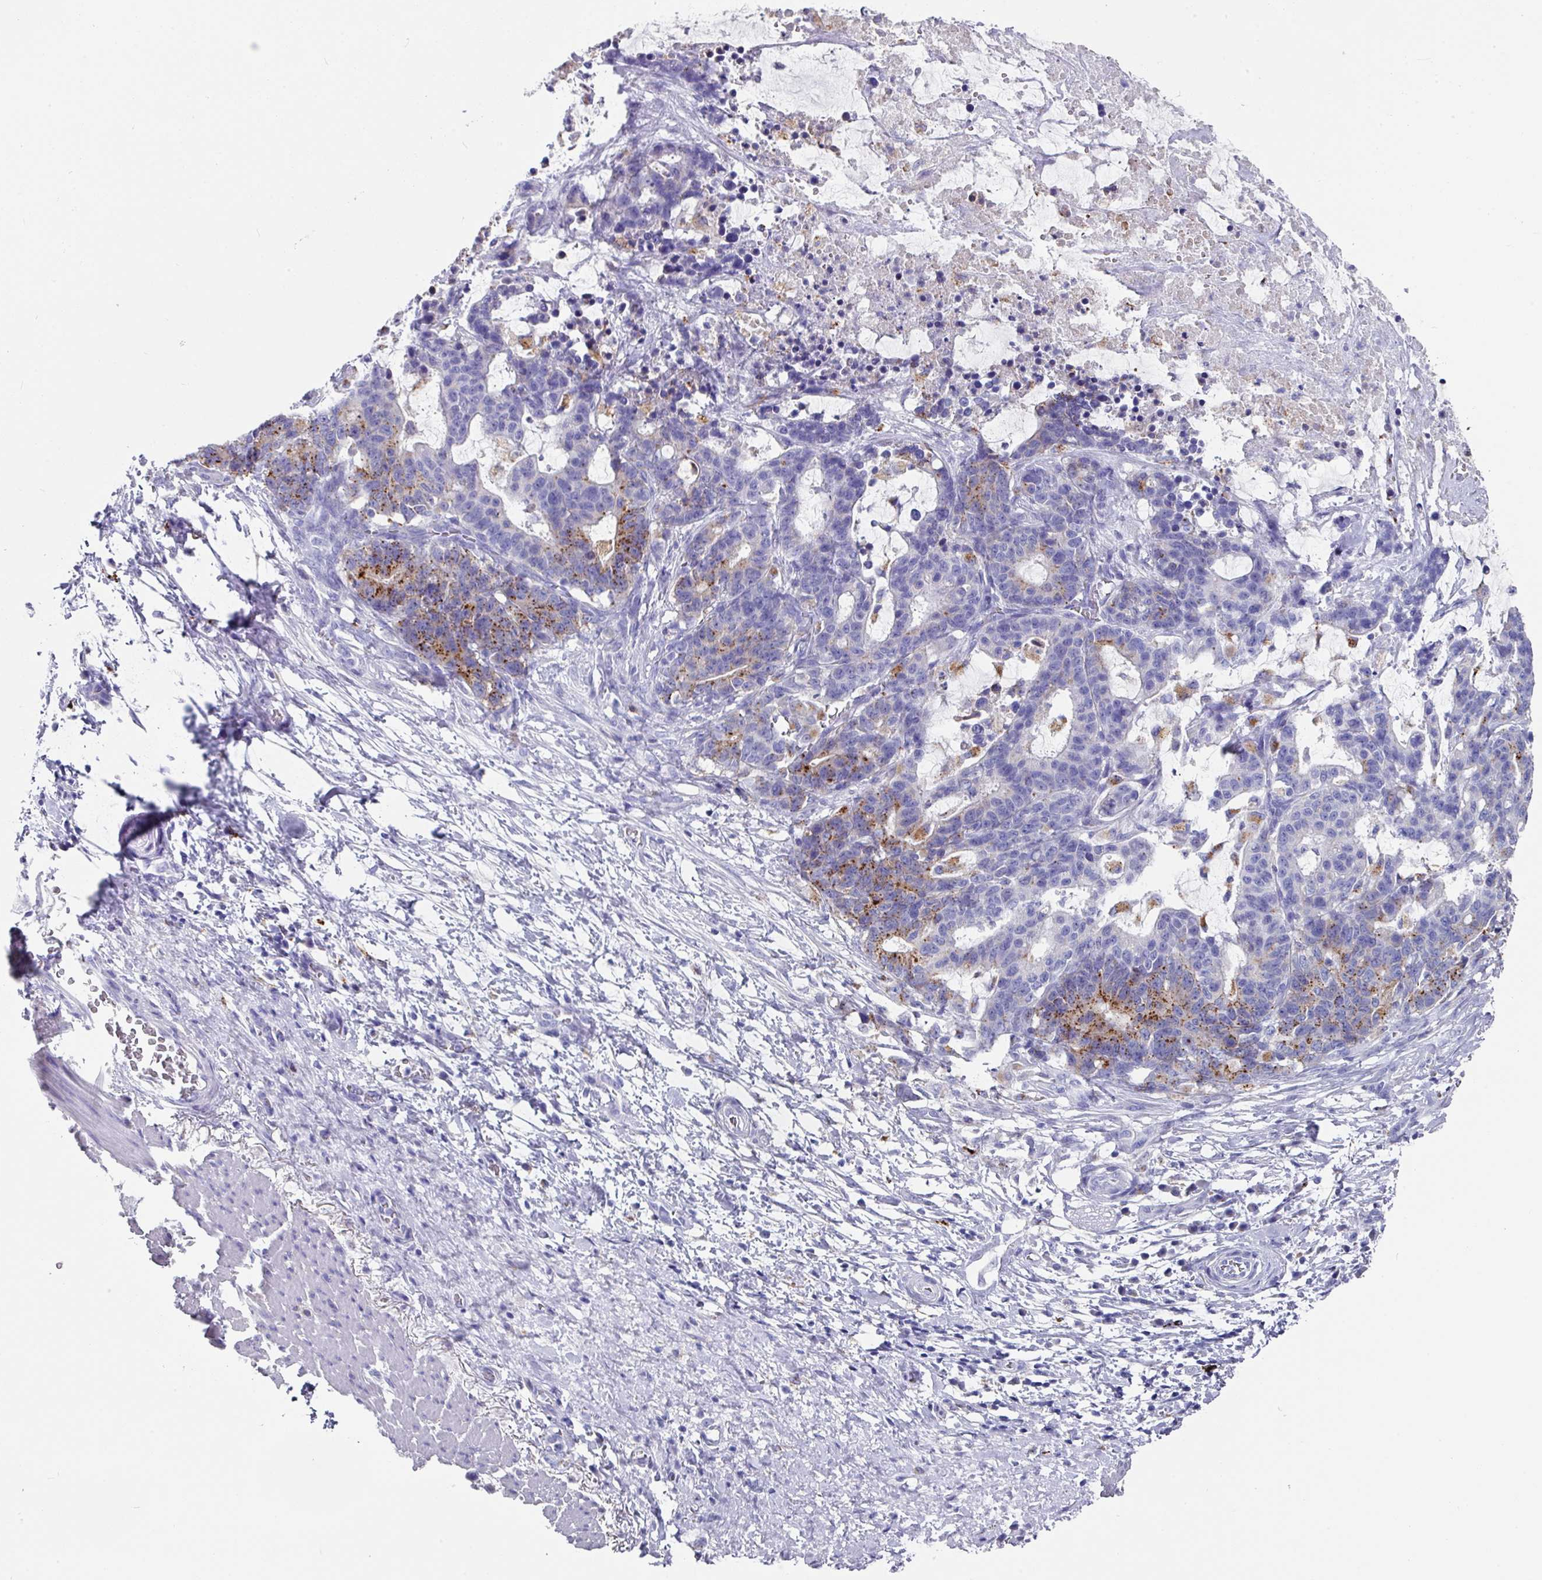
{"staining": {"intensity": "moderate", "quantity": "25%-75%", "location": "cytoplasmic/membranous"}, "tissue": "stomach cancer", "cell_type": "Tumor cells", "image_type": "cancer", "snomed": [{"axis": "morphology", "description": "Normal tissue, NOS"}, {"axis": "morphology", "description": "Adenocarcinoma, NOS"}, {"axis": "topography", "description": "Stomach"}], "caption": "Human stomach cancer (adenocarcinoma) stained with a brown dye reveals moderate cytoplasmic/membranous positive expression in about 25%-75% of tumor cells.", "gene": "CPVL", "patient": {"sex": "female", "age": 64}}